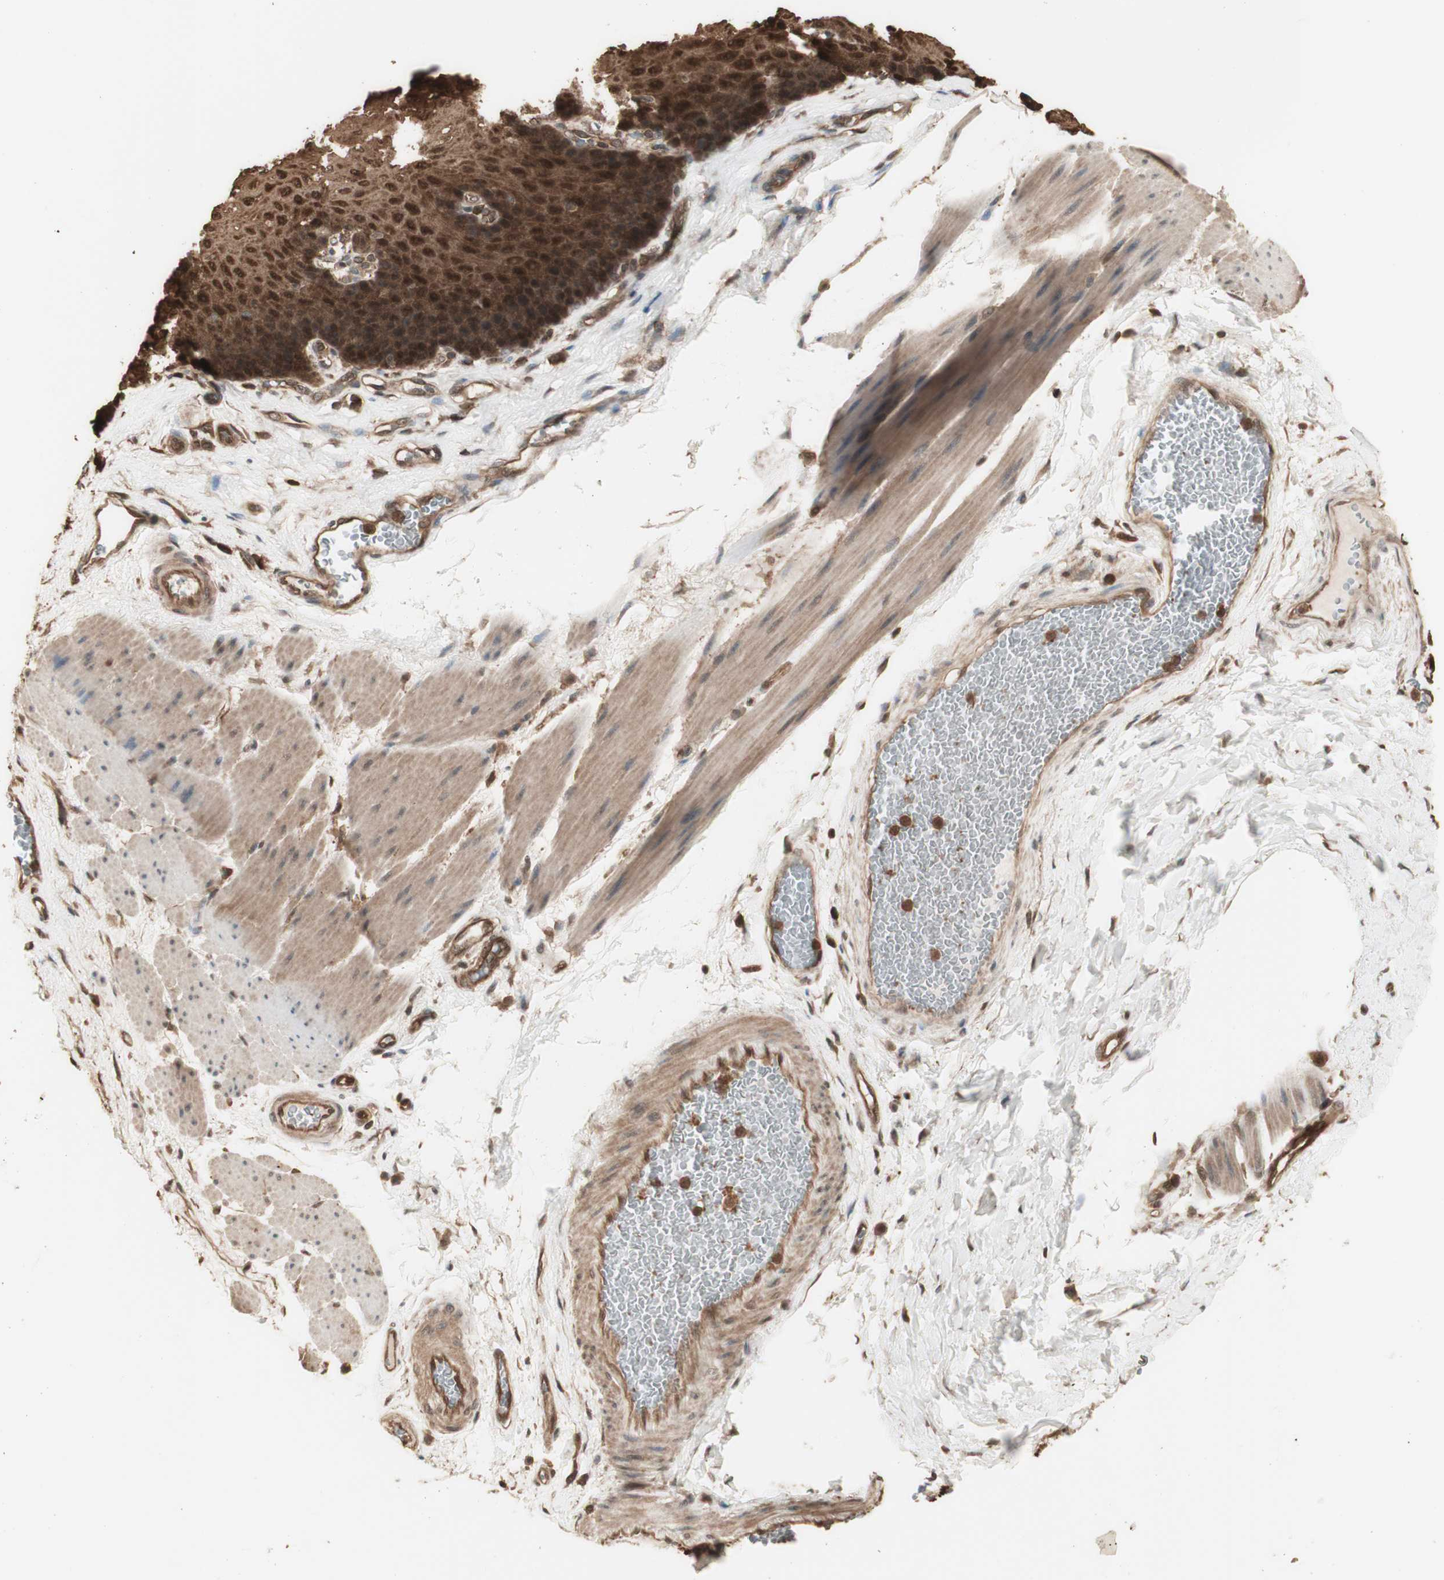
{"staining": {"intensity": "strong", "quantity": ">75%", "location": "cytoplasmic/membranous,nuclear"}, "tissue": "esophagus", "cell_type": "Squamous epithelial cells", "image_type": "normal", "snomed": [{"axis": "morphology", "description": "Normal tissue, NOS"}, {"axis": "topography", "description": "Esophagus"}], "caption": "Human esophagus stained with a brown dye reveals strong cytoplasmic/membranous,nuclear positive positivity in approximately >75% of squamous epithelial cells.", "gene": "YWHAB", "patient": {"sex": "female", "age": 72}}